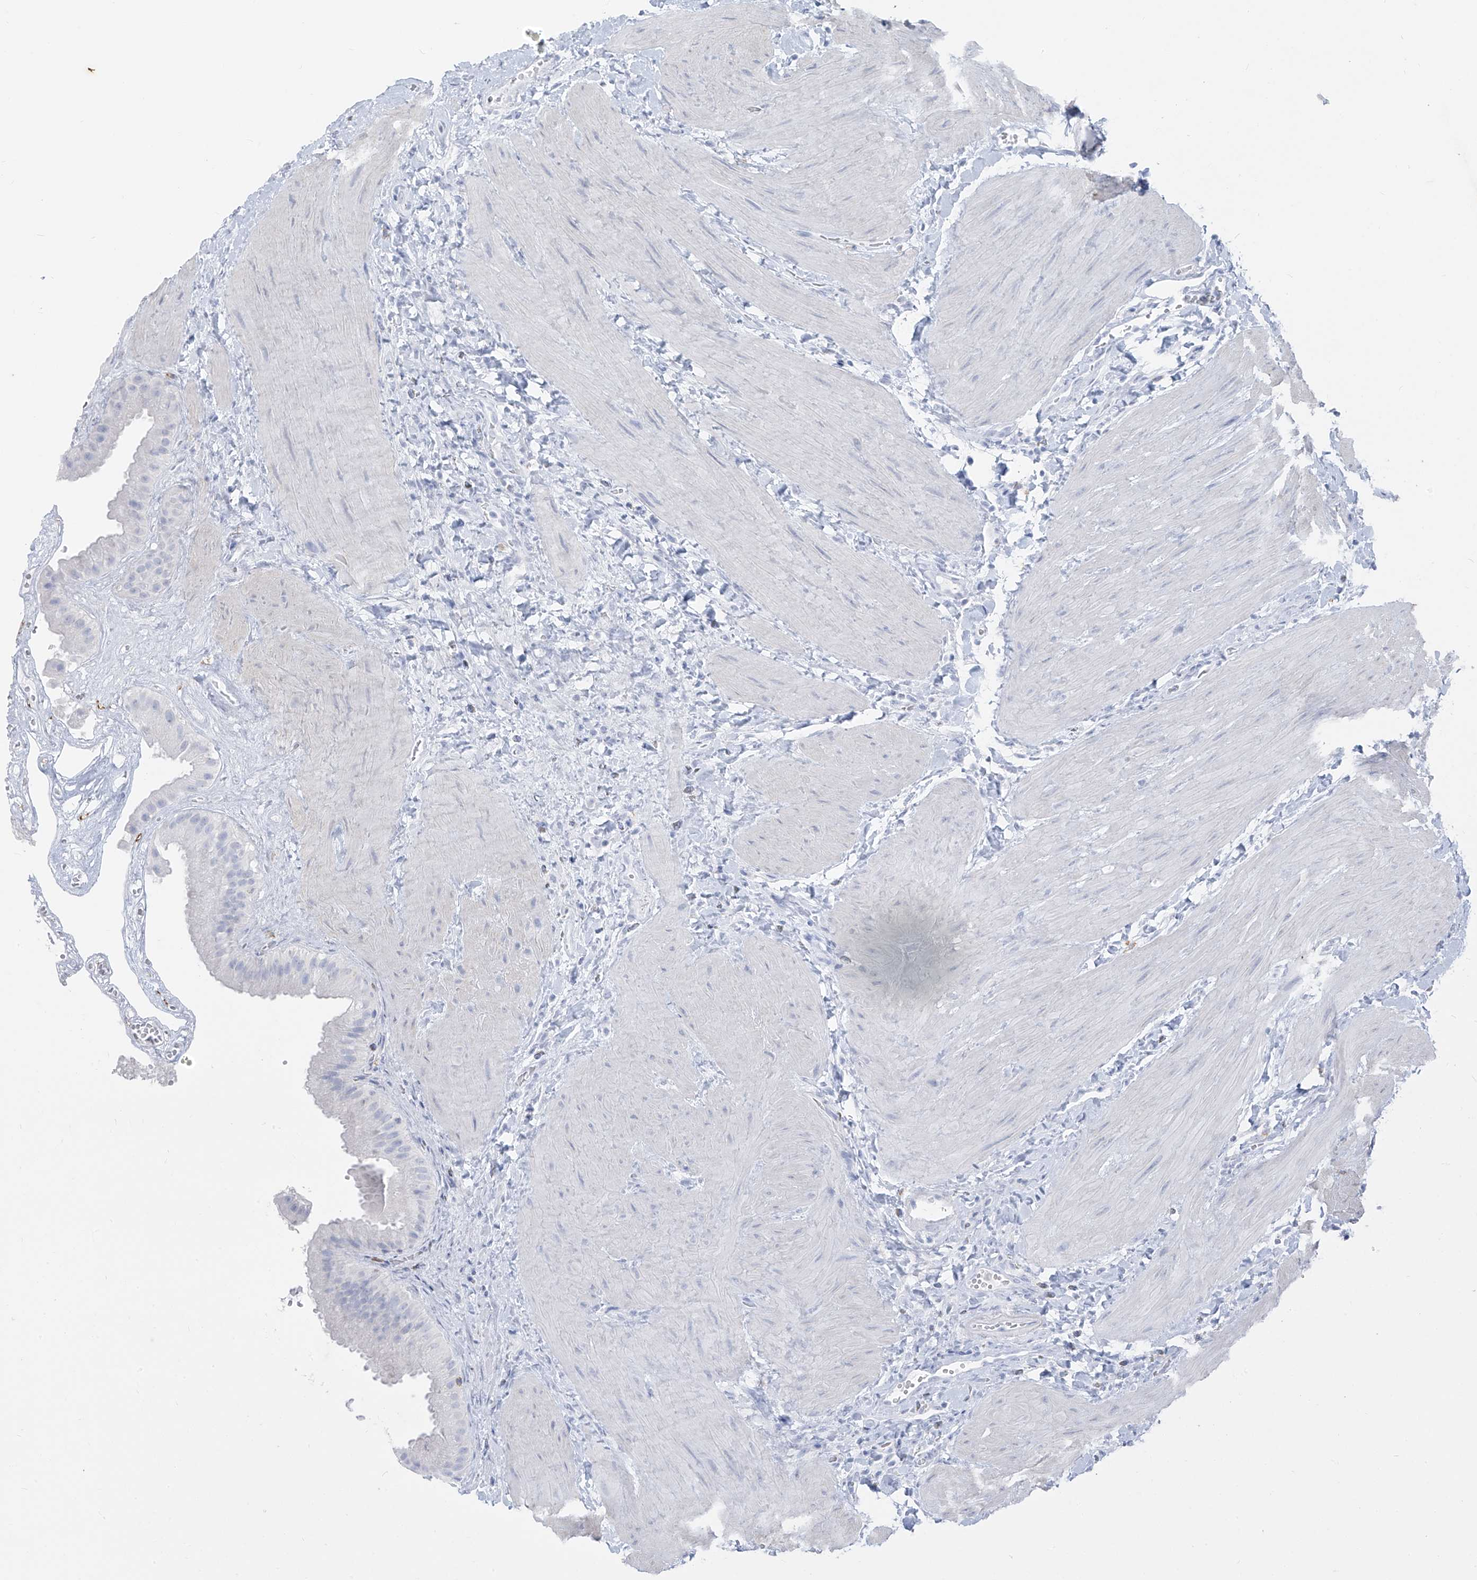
{"staining": {"intensity": "negative", "quantity": "none", "location": "none"}, "tissue": "gallbladder", "cell_type": "Glandular cells", "image_type": "normal", "snomed": [{"axis": "morphology", "description": "Normal tissue, NOS"}, {"axis": "topography", "description": "Gallbladder"}], "caption": "A high-resolution micrograph shows immunohistochemistry (IHC) staining of unremarkable gallbladder, which shows no significant staining in glandular cells. The staining was performed using DAB (3,3'-diaminobenzidine) to visualize the protein expression in brown, while the nuclei were stained in blue with hematoxylin (Magnification: 20x).", "gene": "CX3CR1", "patient": {"sex": "male", "age": 55}}